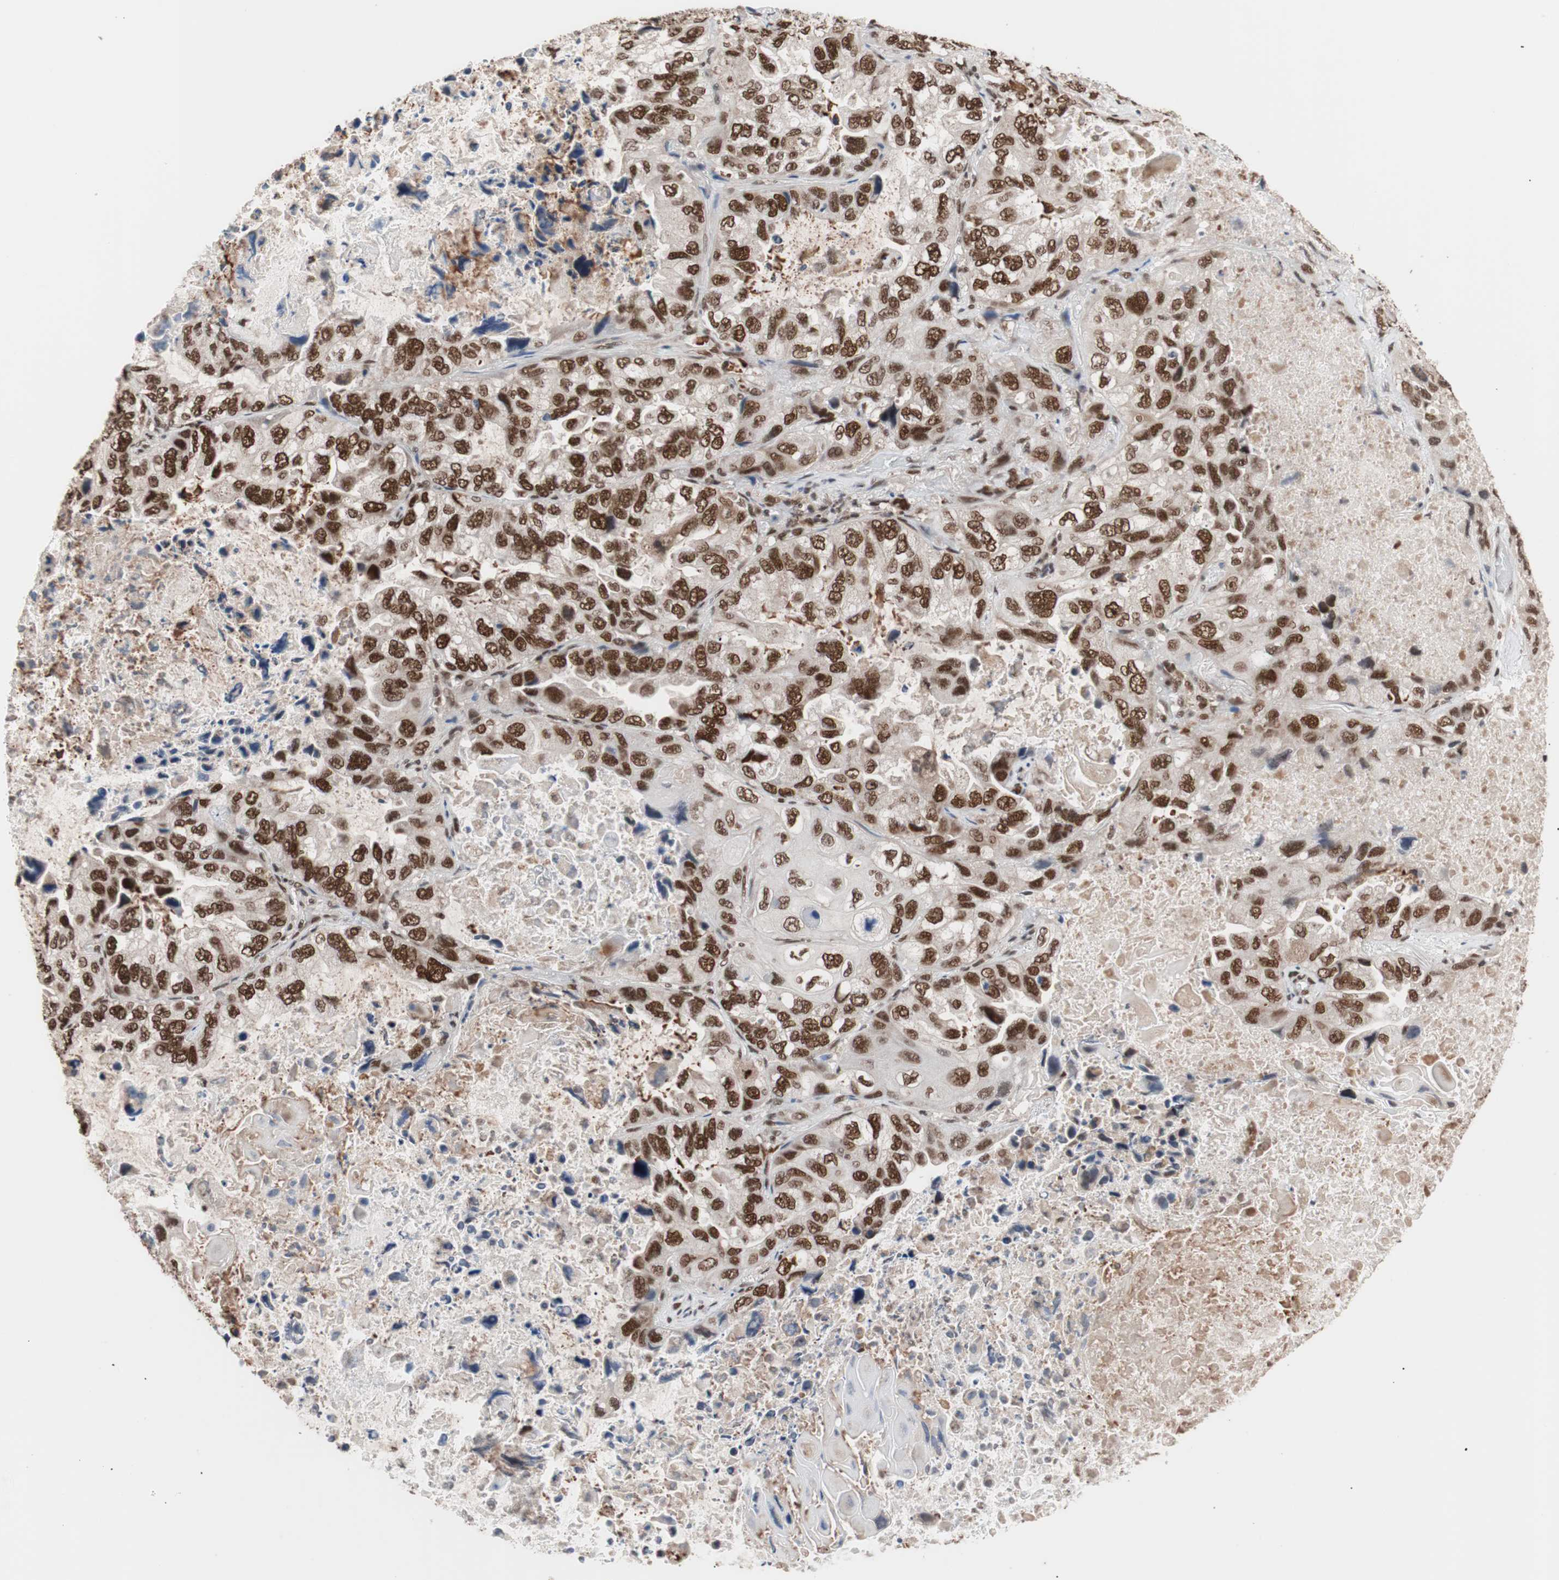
{"staining": {"intensity": "strong", "quantity": ">75%", "location": "nuclear"}, "tissue": "lung cancer", "cell_type": "Tumor cells", "image_type": "cancer", "snomed": [{"axis": "morphology", "description": "Squamous cell carcinoma, NOS"}, {"axis": "topography", "description": "Lung"}], "caption": "Brown immunohistochemical staining in human squamous cell carcinoma (lung) exhibits strong nuclear positivity in about >75% of tumor cells.", "gene": "CHAMP1", "patient": {"sex": "female", "age": 73}}